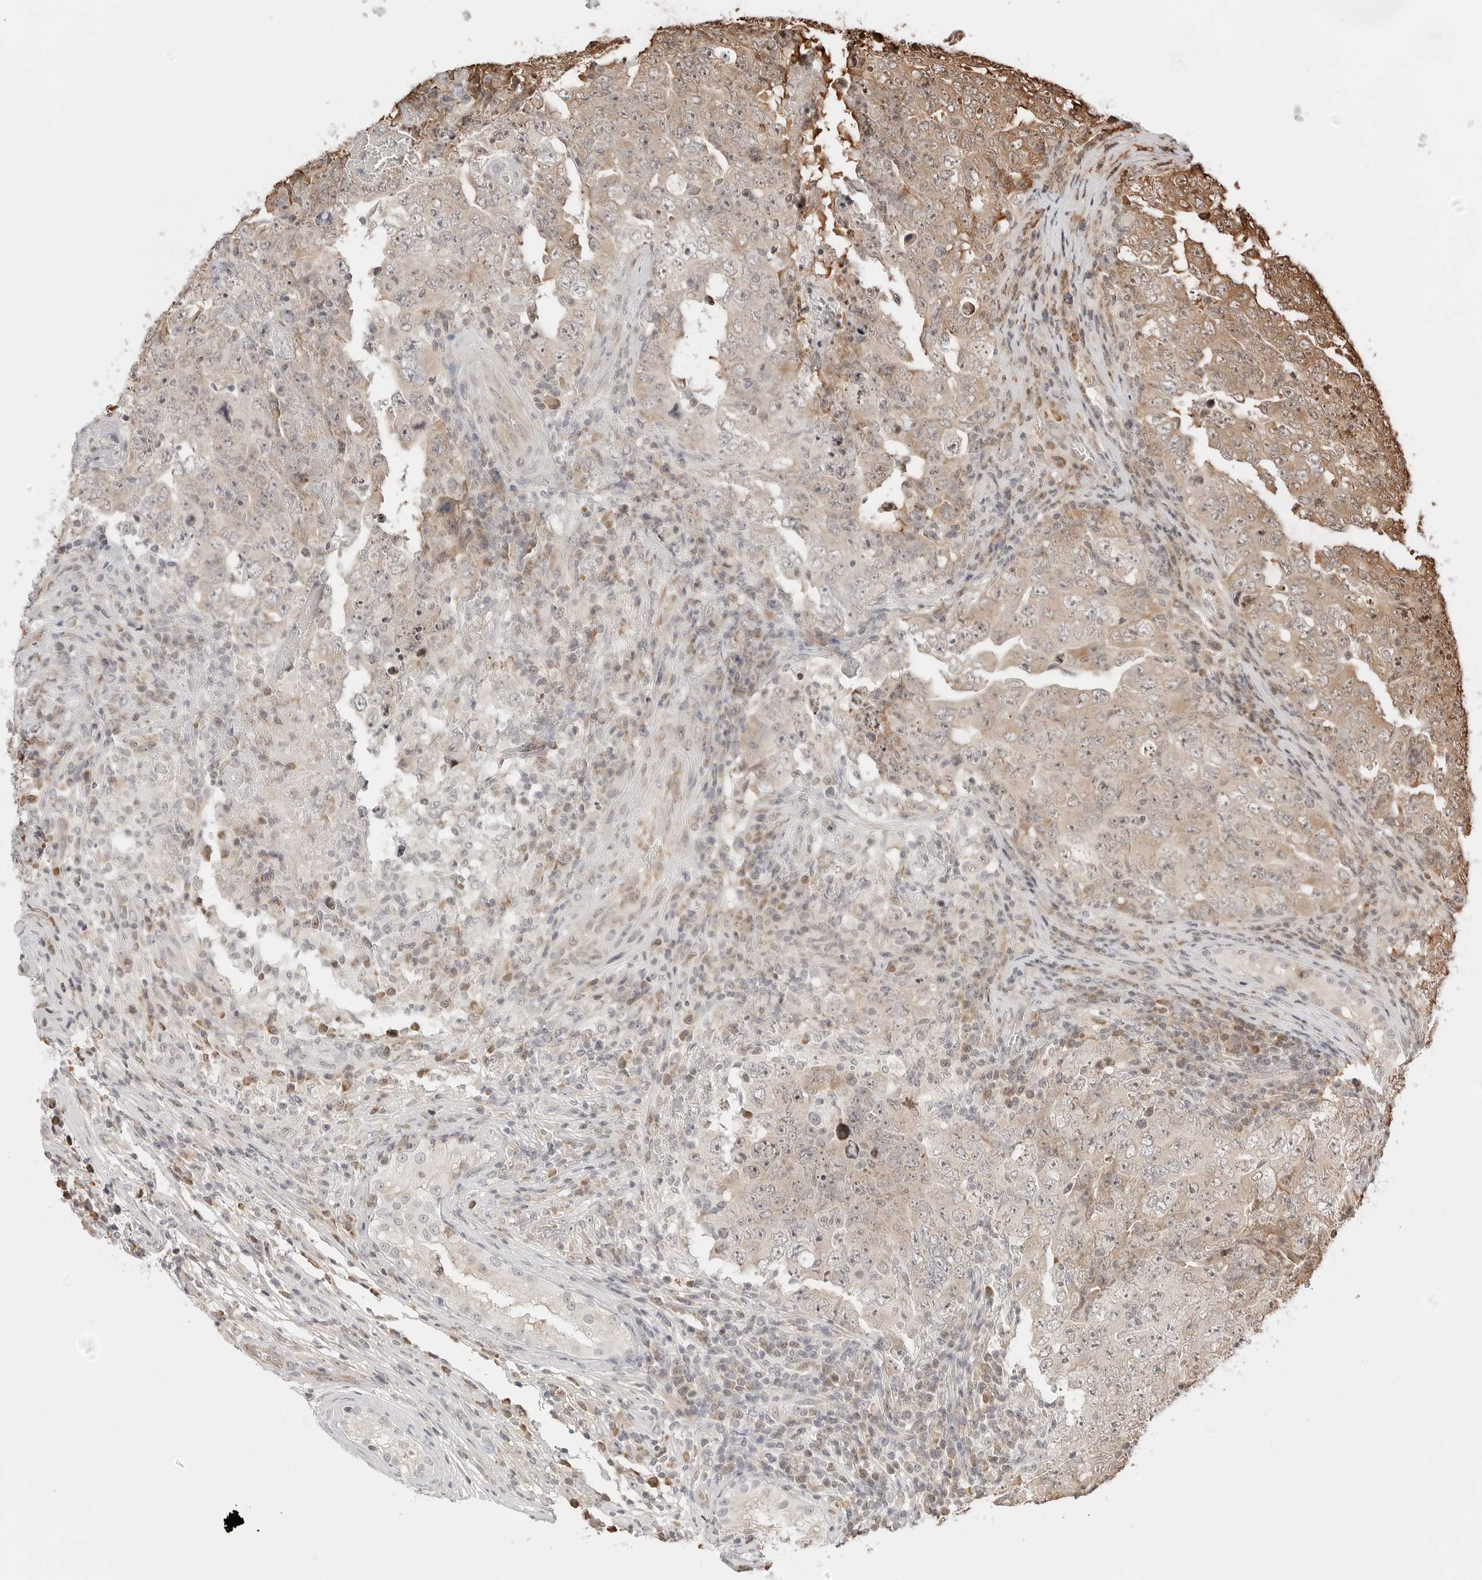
{"staining": {"intensity": "weak", "quantity": "<25%", "location": "cytoplasmic/membranous"}, "tissue": "testis cancer", "cell_type": "Tumor cells", "image_type": "cancer", "snomed": [{"axis": "morphology", "description": "Carcinoma, Embryonal, NOS"}, {"axis": "topography", "description": "Testis"}], "caption": "Tumor cells show no significant protein positivity in testis embryonal carcinoma.", "gene": "FKBP14", "patient": {"sex": "male", "age": 26}}